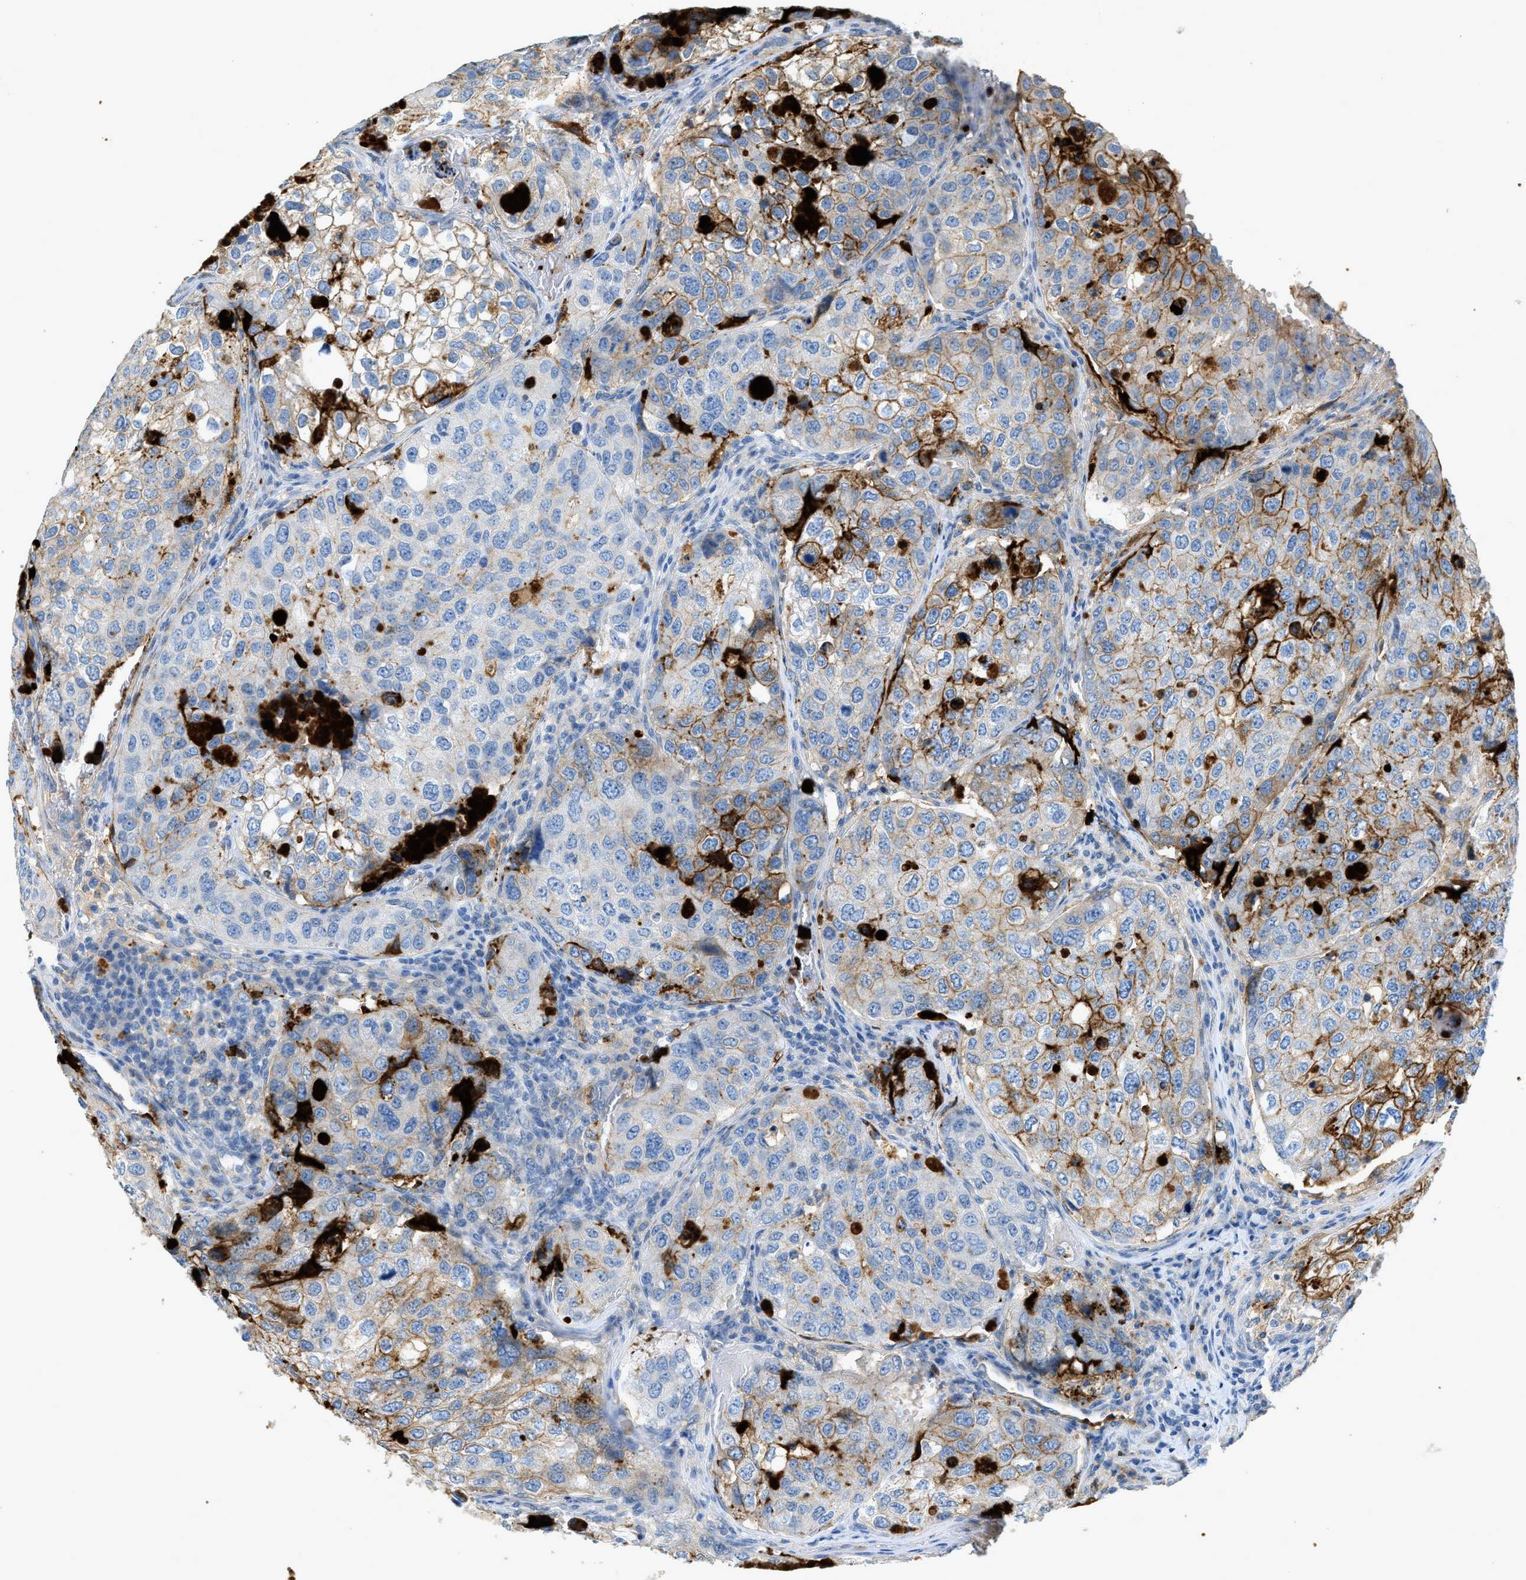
{"staining": {"intensity": "moderate", "quantity": "25%-75%", "location": "cytoplasmic/membranous"}, "tissue": "urothelial cancer", "cell_type": "Tumor cells", "image_type": "cancer", "snomed": [{"axis": "morphology", "description": "Urothelial carcinoma, High grade"}, {"axis": "topography", "description": "Lymph node"}, {"axis": "topography", "description": "Urinary bladder"}], "caption": "Urothelial carcinoma (high-grade) stained with immunohistochemistry (IHC) reveals moderate cytoplasmic/membranous expression in about 25%-75% of tumor cells. The staining was performed using DAB, with brown indicating positive protein expression. Nuclei are stained blue with hematoxylin.", "gene": "F2", "patient": {"sex": "male", "age": 51}}